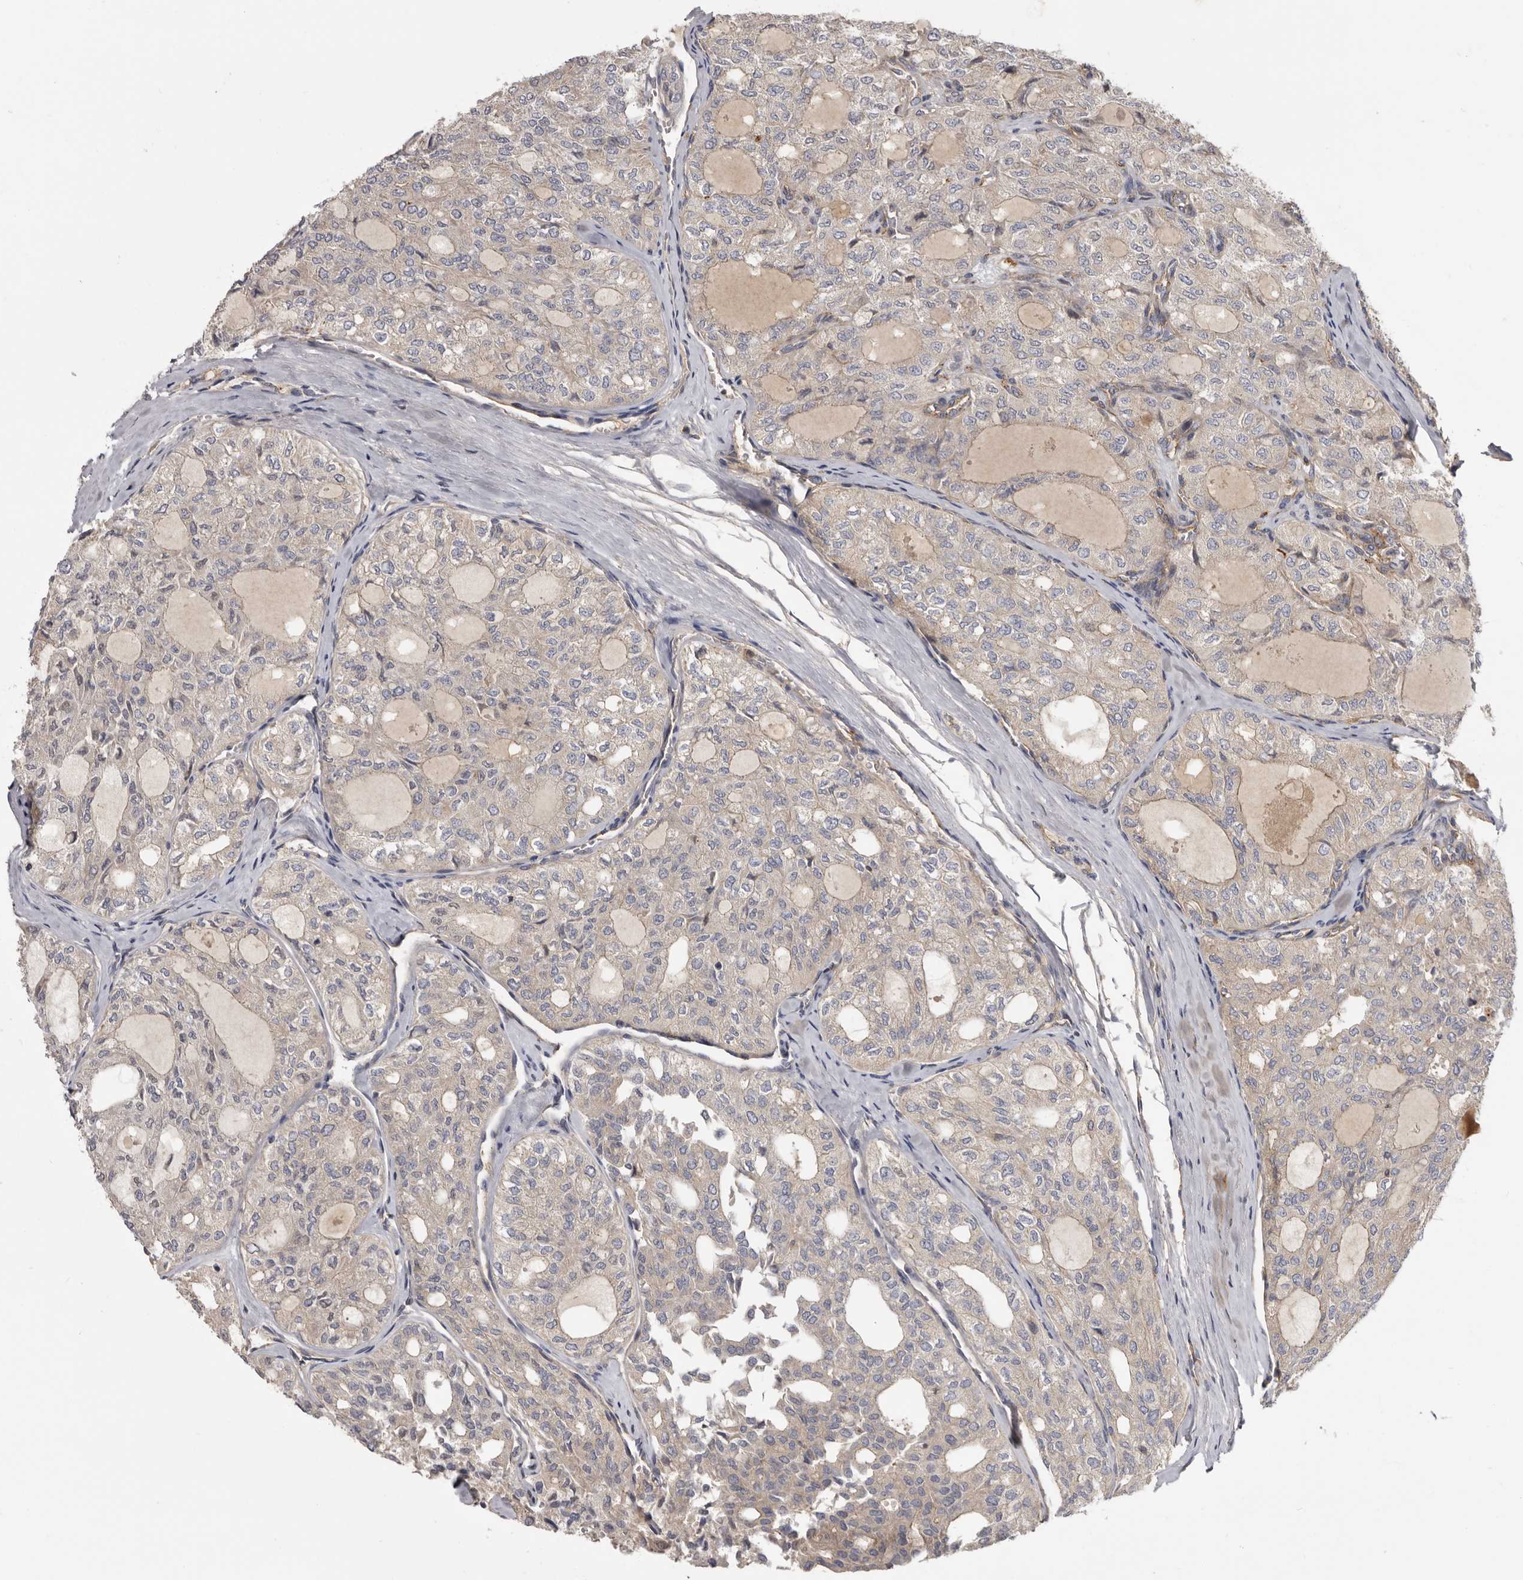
{"staining": {"intensity": "negative", "quantity": "none", "location": "none"}, "tissue": "thyroid cancer", "cell_type": "Tumor cells", "image_type": "cancer", "snomed": [{"axis": "morphology", "description": "Follicular adenoma carcinoma, NOS"}, {"axis": "topography", "description": "Thyroid gland"}], "caption": "Tumor cells show no significant protein expression in thyroid cancer.", "gene": "INKA2", "patient": {"sex": "male", "age": 75}}